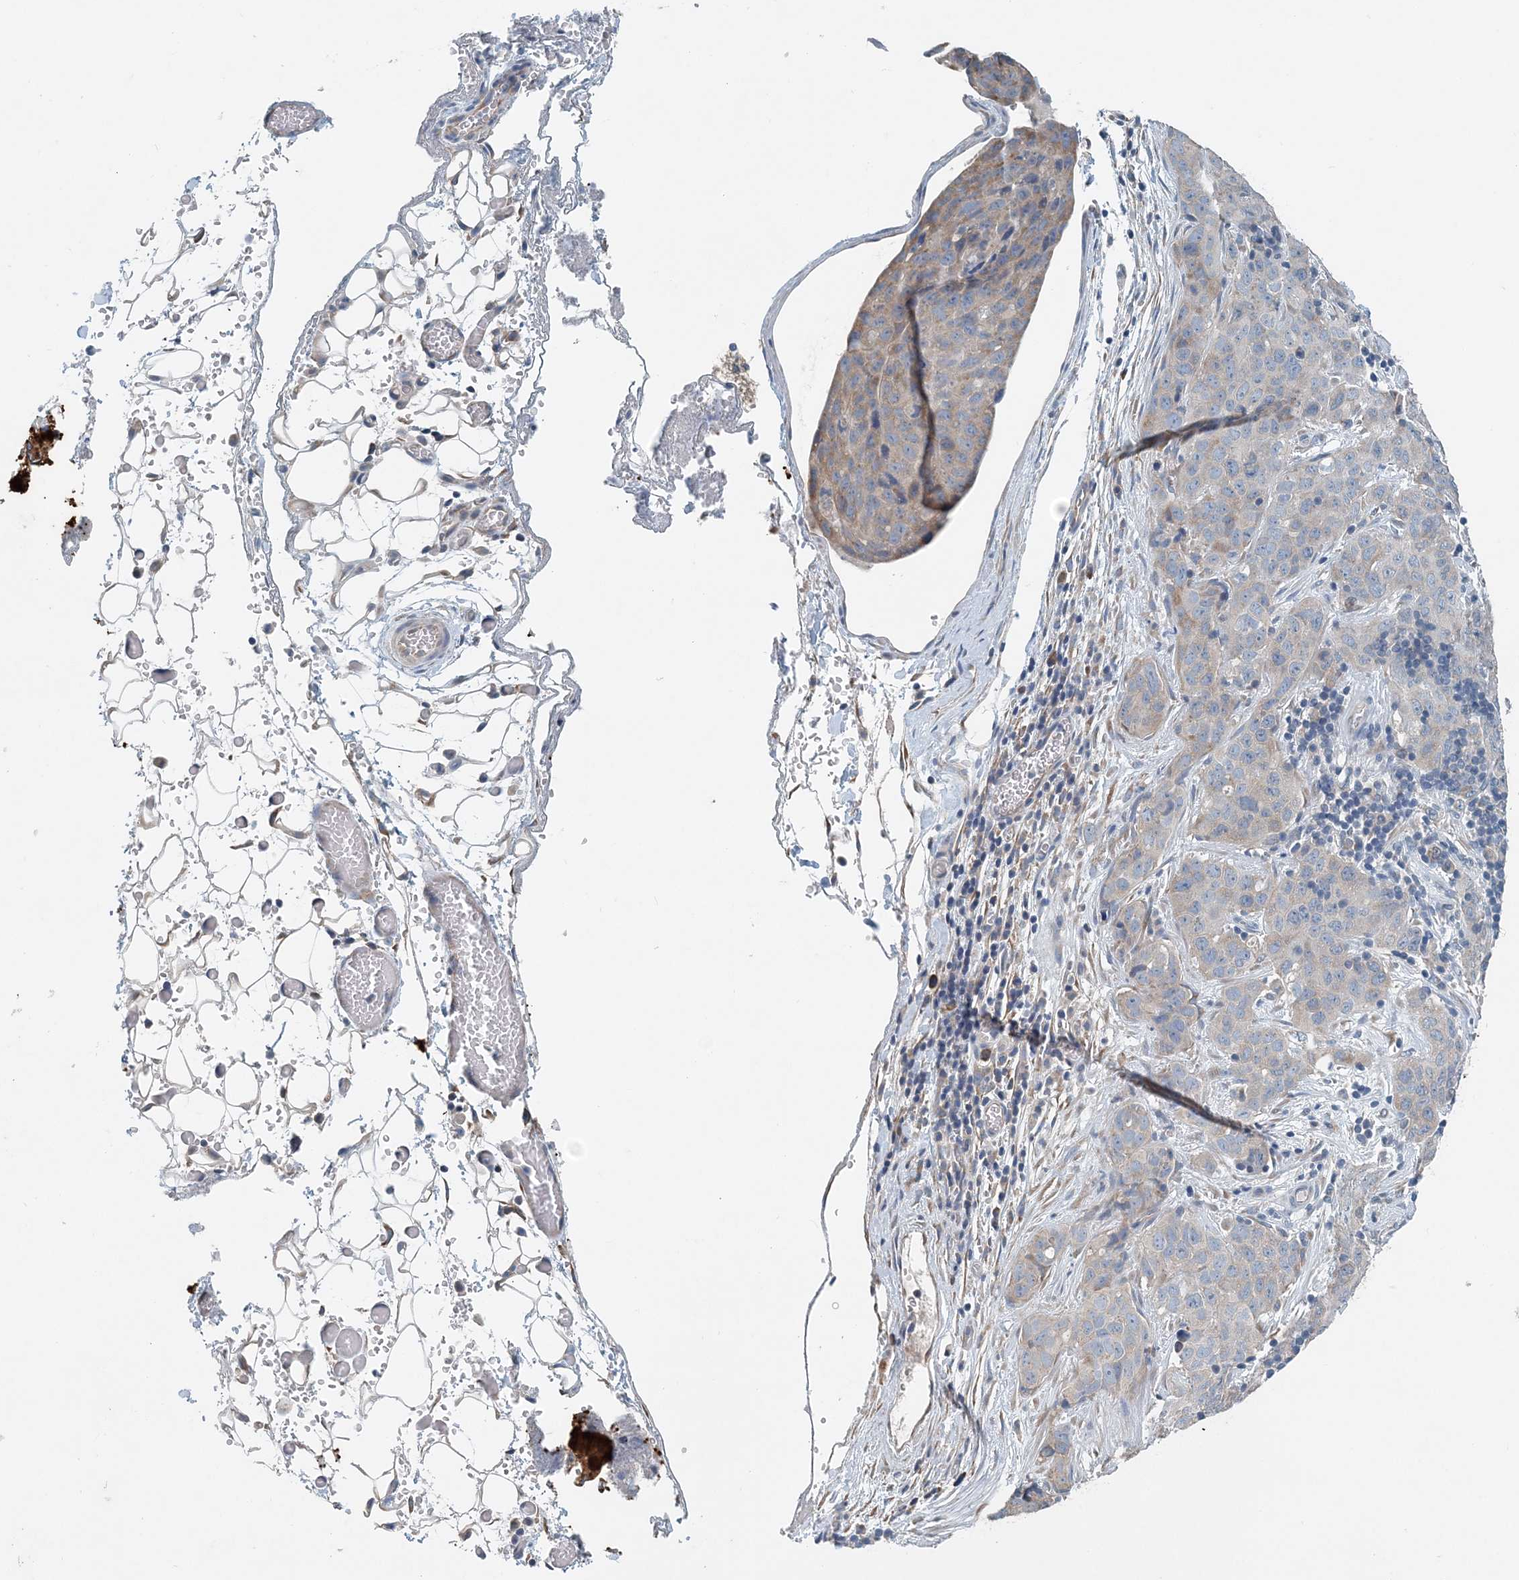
{"staining": {"intensity": "weak", "quantity": "<25%", "location": "cytoplasmic/membranous"}, "tissue": "stomach cancer", "cell_type": "Tumor cells", "image_type": "cancer", "snomed": [{"axis": "morphology", "description": "Normal tissue, NOS"}, {"axis": "morphology", "description": "Adenocarcinoma, NOS"}, {"axis": "topography", "description": "Lymph node"}, {"axis": "topography", "description": "Stomach"}], "caption": "There is no significant staining in tumor cells of stomach cancer.", "gene": "EEF1A2", "patient": {"sex": "male", "age": 48}}